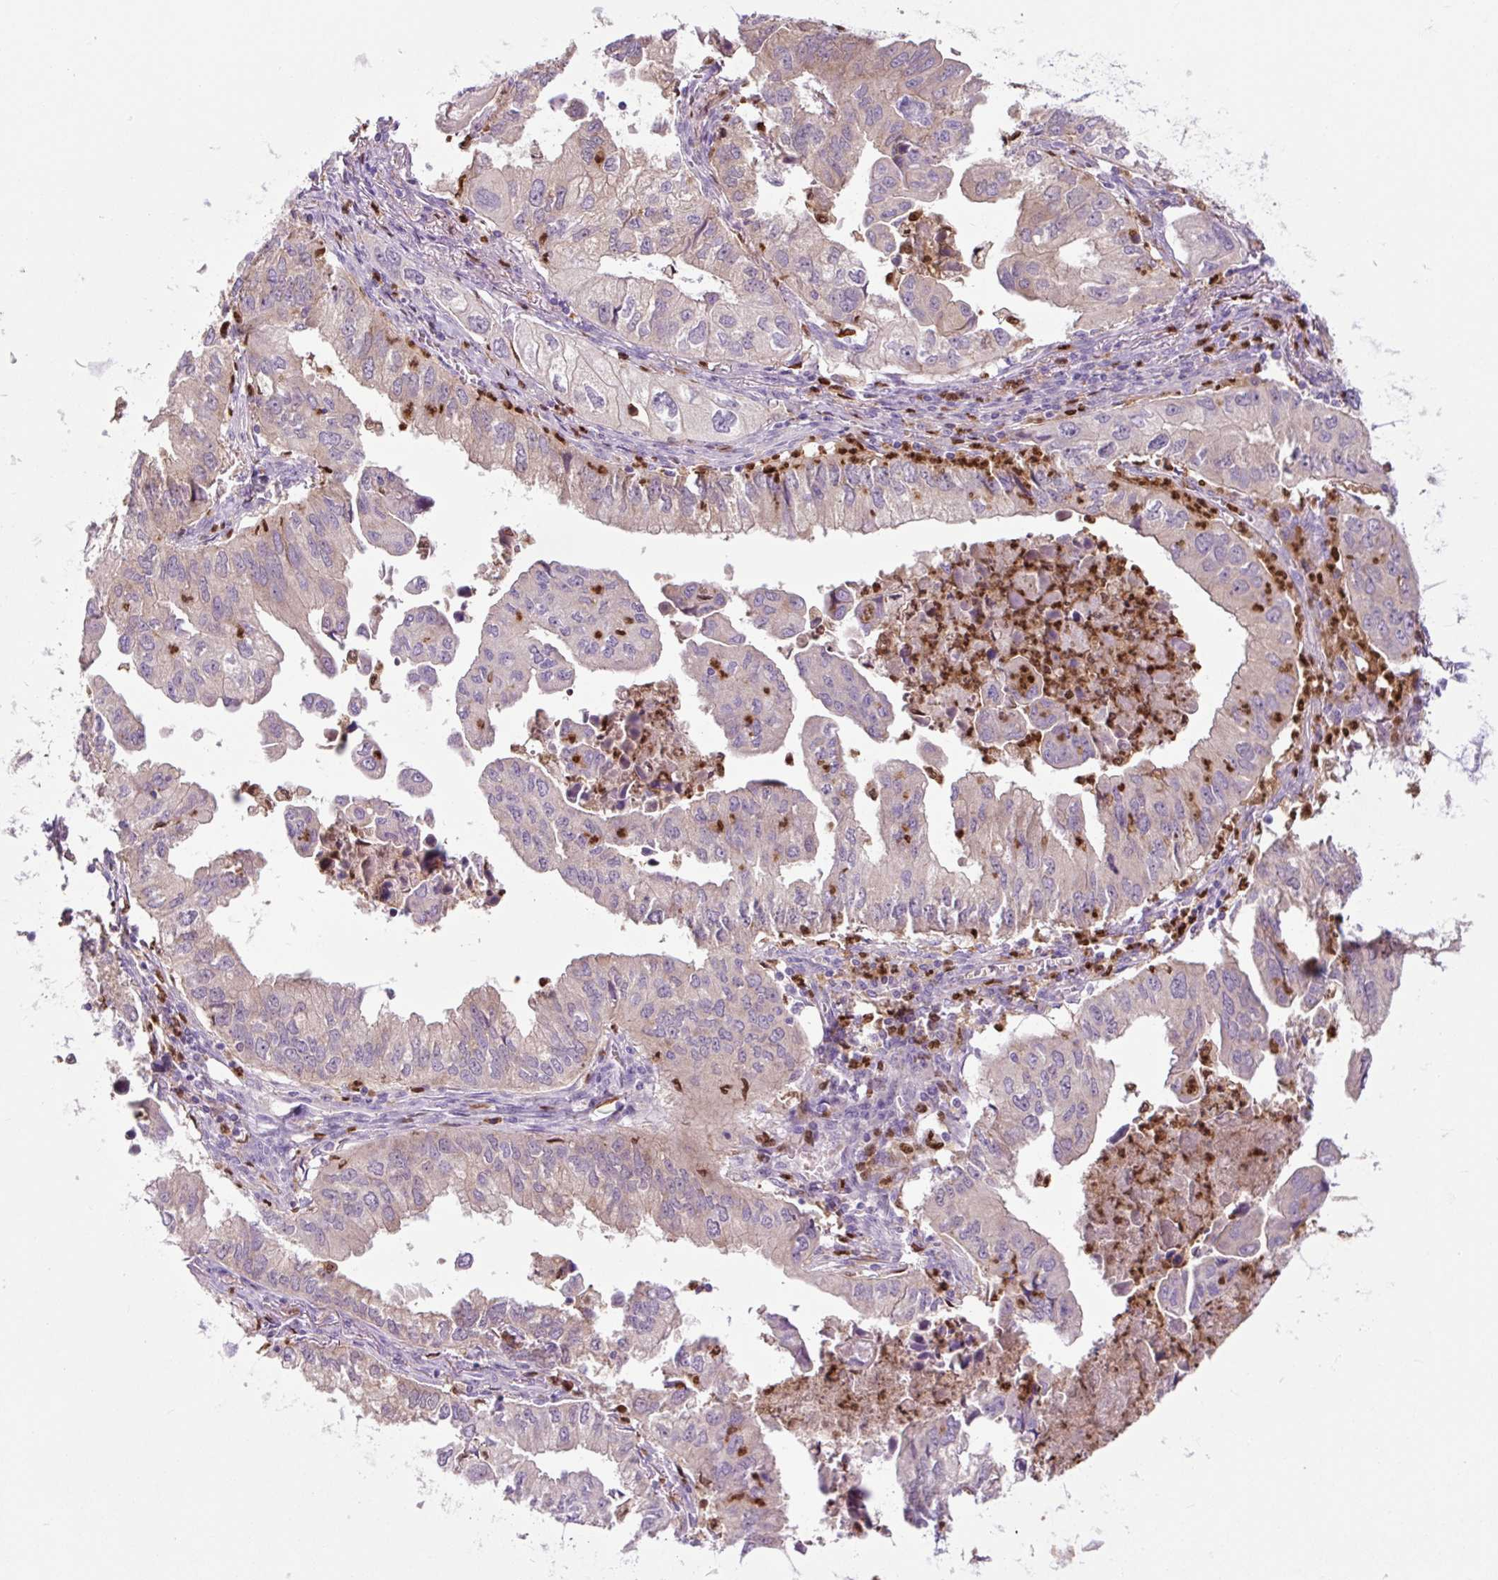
{"staining": {"intensity": "weak", "quantity": "25%-75%", "location": "cytoplasmic/membranous"}, "tissue": "lung cancer", "cell_type": "Tumor cells", "image_type": "cancer", "snomed": [{"axis": "morphology", "description": "Adenocarcinoma, NOS"}, {"axis": "topography", "description": "Lung"}], "caption": "High-power microscopy captured an immunohistochemistry (IHC) image of adenocarcinoma (lung), revealing weak cytoplasmic/membranous staining in about 25%-75% of tumor cells.", "gene": "SPI1", "patient": {"sex": "male", "age": 48}}